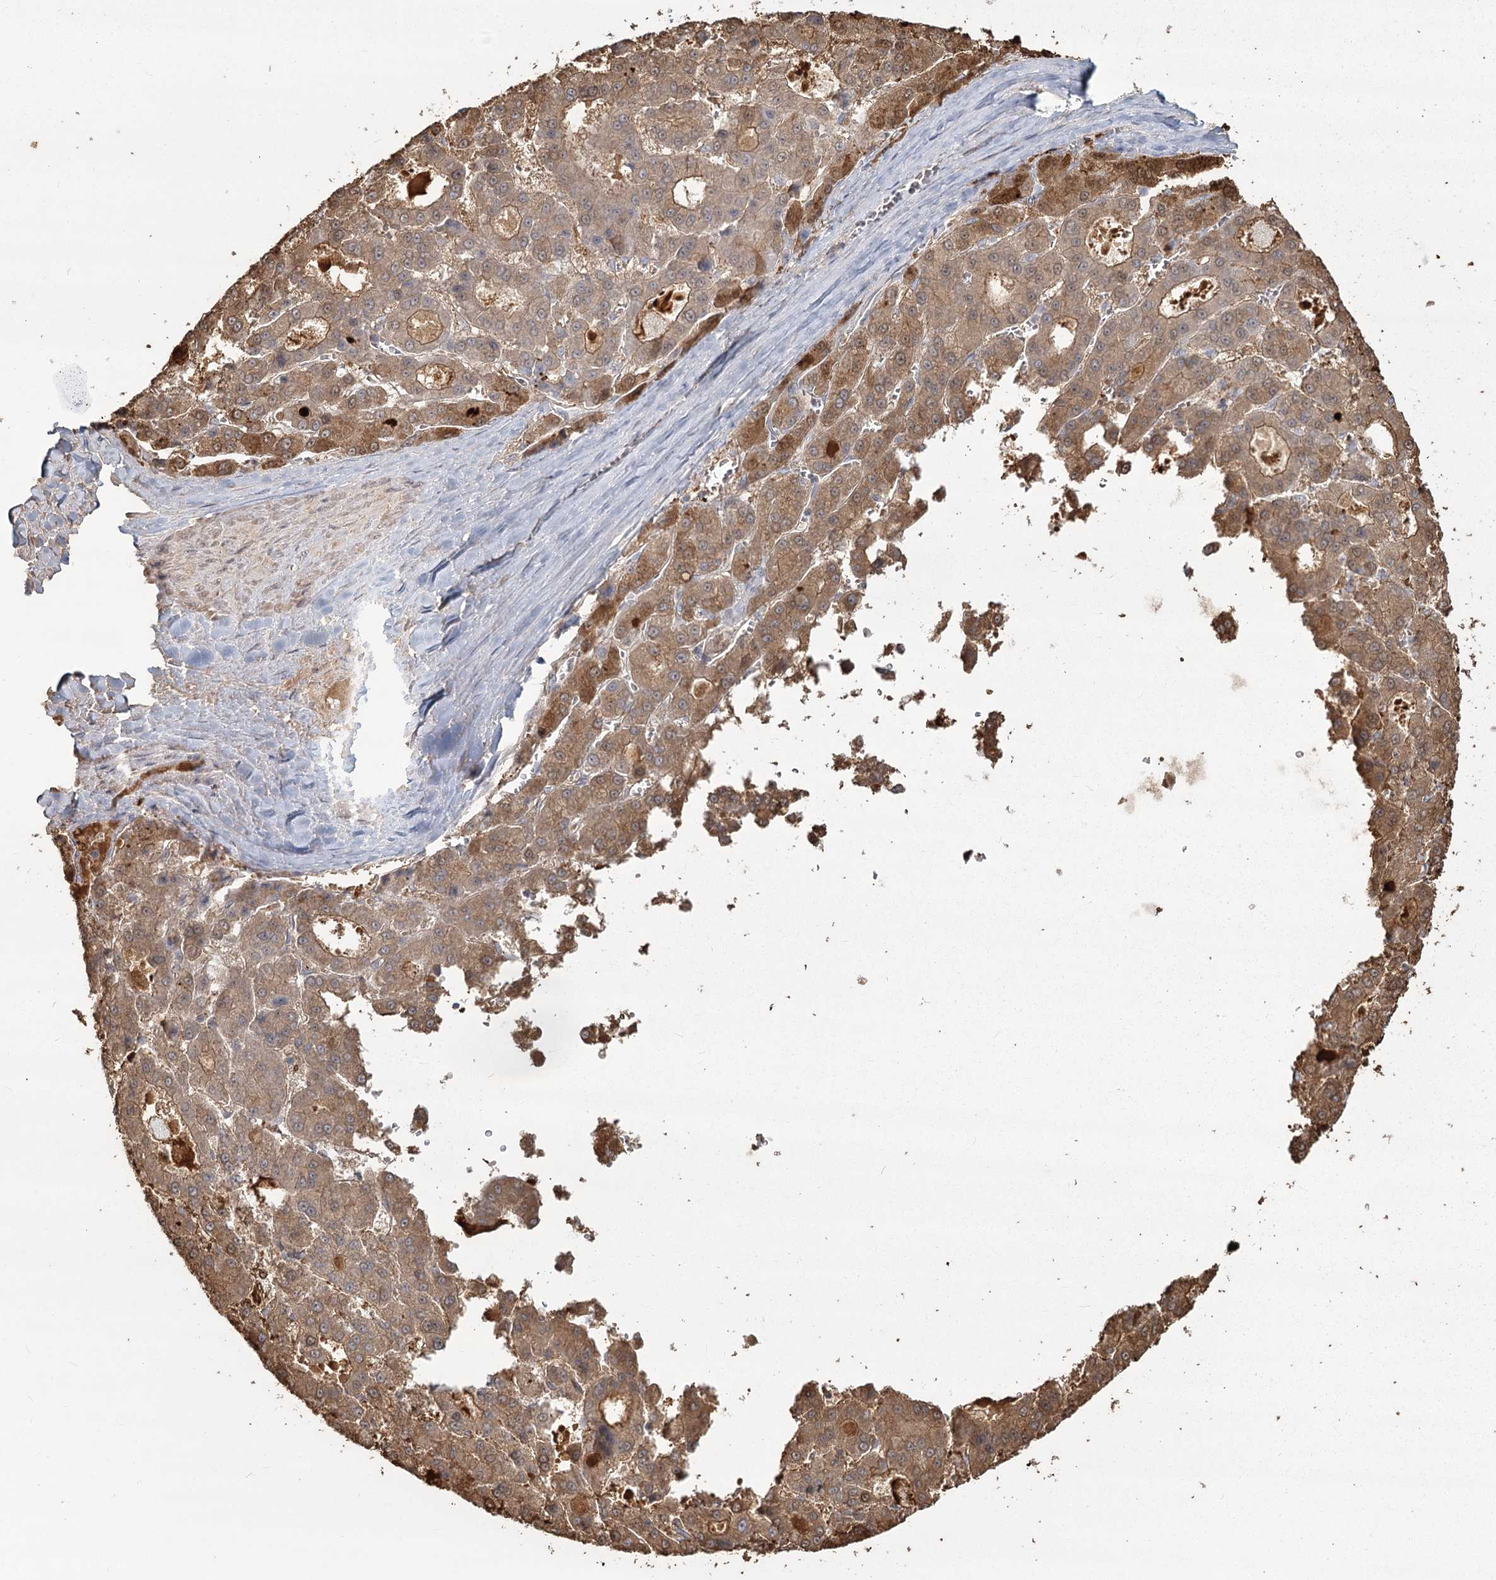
{"staining": {"intensity": "moderate", "quantity": ">75%", "location": "cytoplasmic/membranous"}, "tissue": "liver cancer", "cell_type": "Tumor cells", "image_type": "cancer", "snomed": [{"axis": "morphology", "description": "Carcinoma, Hepatocellular, NOS"}, {"axis": "topography", "description": "Liver"}], "caption": "Immunohistochemistry histopathology image of neoplastic tissue: human liver cancer stained using IHC reveals medium levels of moderate protein expression localized specifically in the cytoplasmic/membranous of tumor cells, appearing as a cytoplasmic/membranous brown color.", "gene": "SLC6A19", "patient": {"sex": "male", "age": 70}}